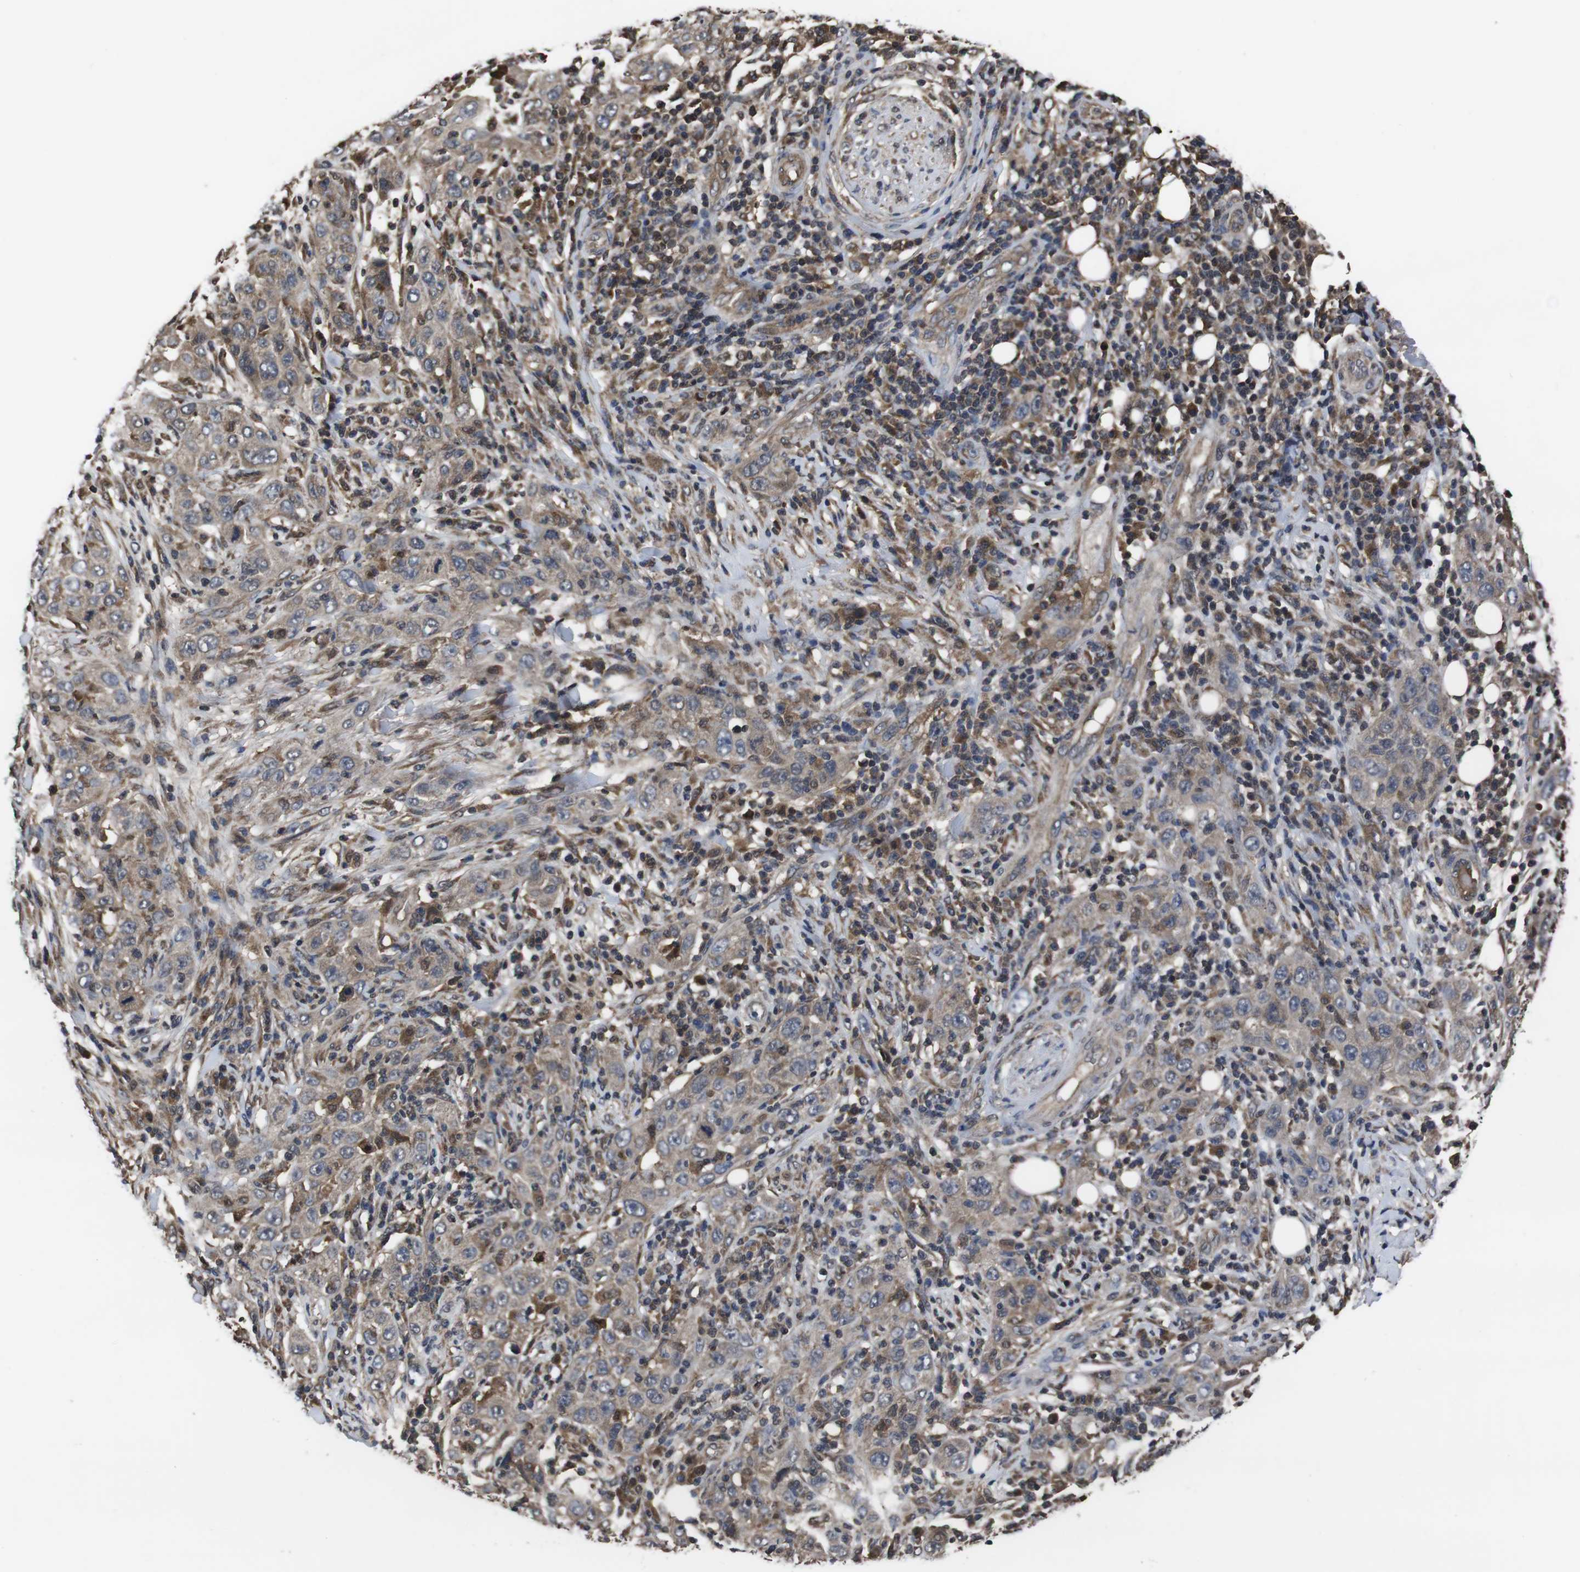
{"staining": {"intensity": "weak", "quantity": "<25%", "location": "cytoplasmic/membranous"}, "tissue": "skin cancer", "cell_type": "Tumor cells", "image_type": "cancer", "snomed": [{"axis": "morphology", "description": "Squamous cell carcinoma, NOS"}, {"axis": "topography", "description": "Skin"}], "caption": "Immunohistochemical staining of skin squamous cell carcinoma reveals no significant positivity in tumor cells.", "gene": "CXCL11", "patient": {"sex": "female", "age": 88}}